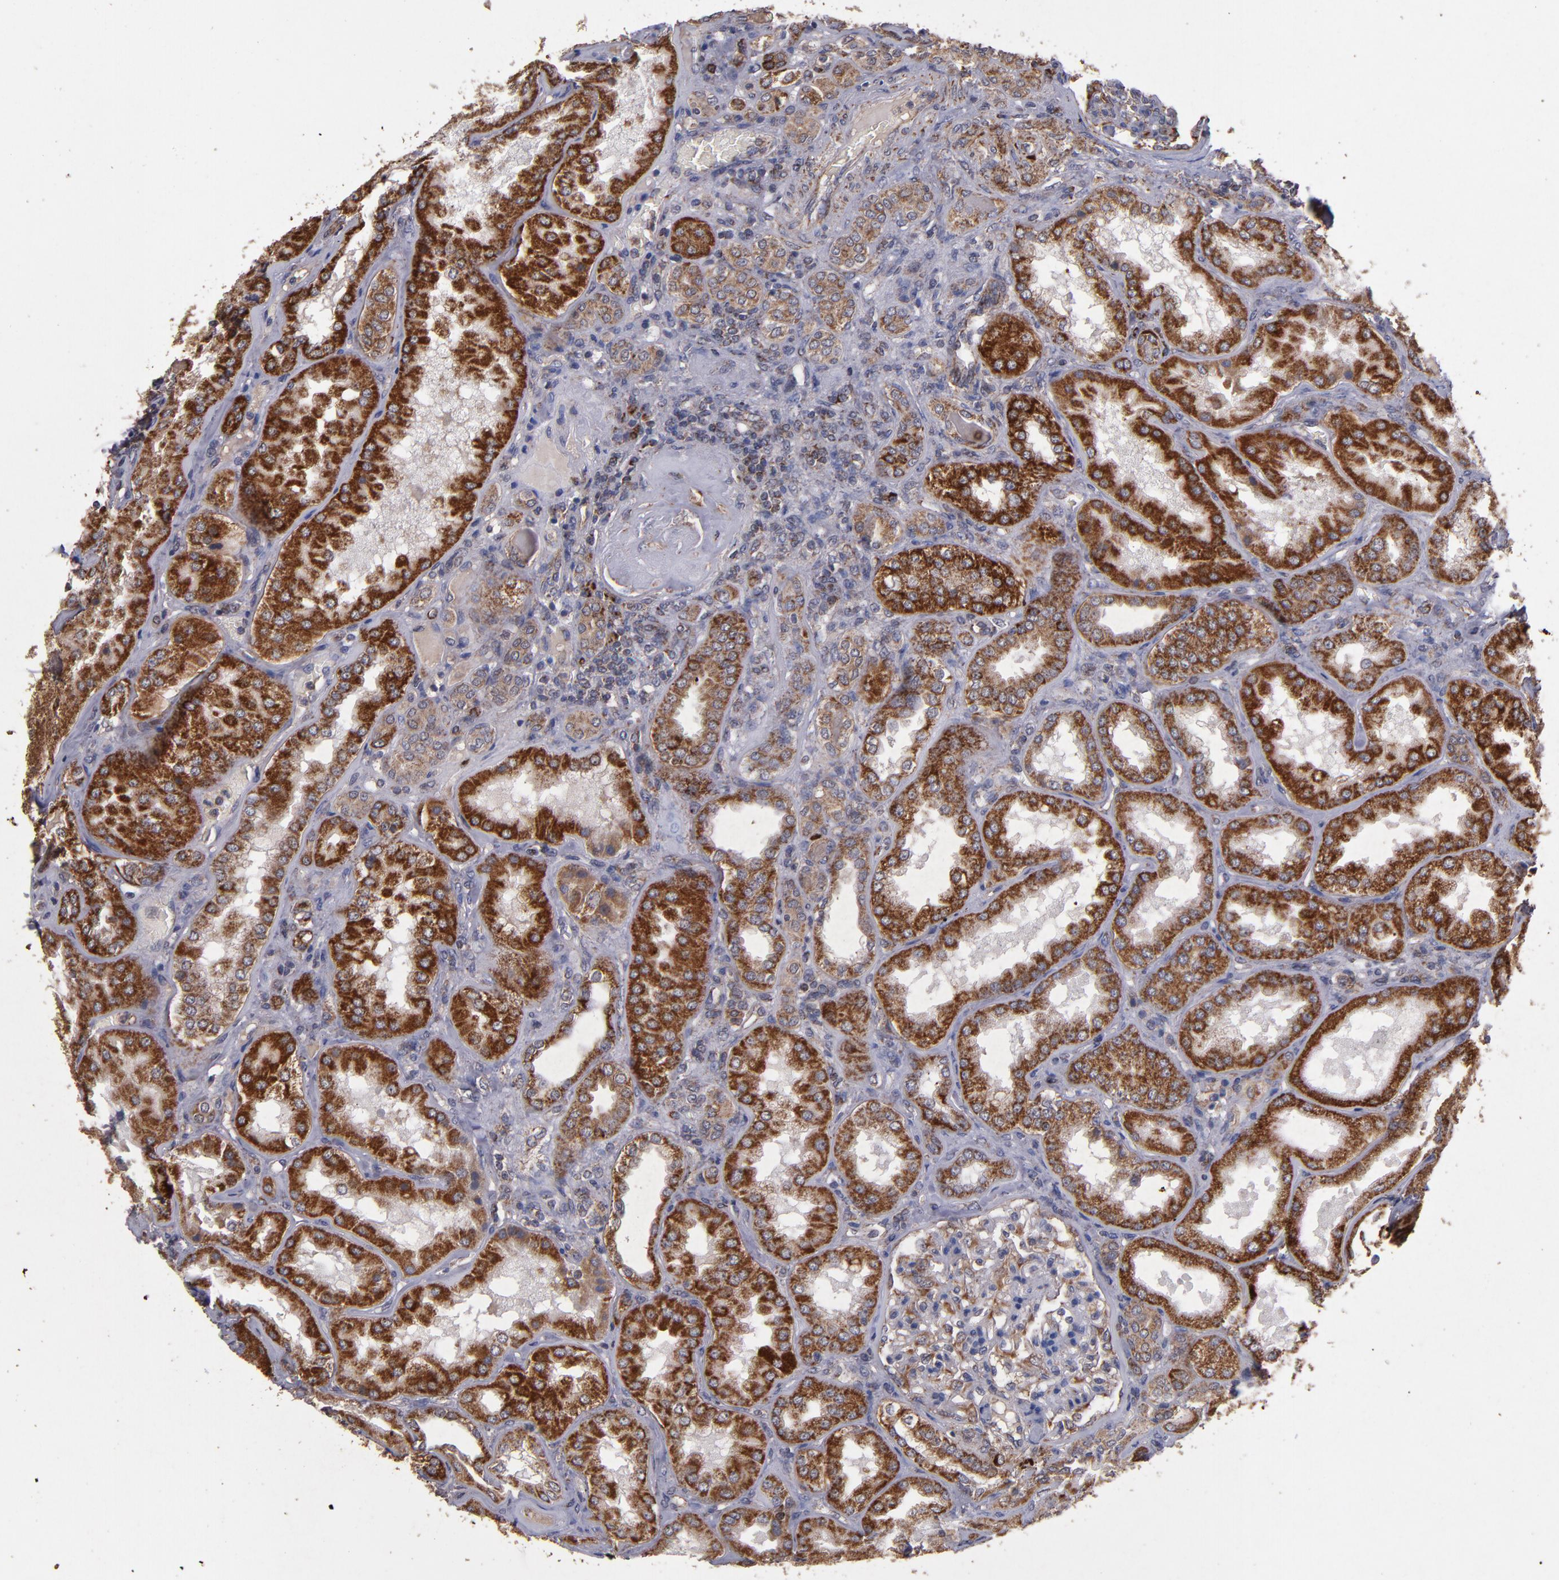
{"staining": {"intensity": "moderate", "quantity": "25%-75%", "location": "cytoplasmic/membranous"}, "tissue": "kidney", "cell_type": "Cells in glomeruli", "image_type": "normal", "snomed": [{"axis": "morphology", "description": "Normal tissue, NOS"}, {"axis": "topography", "description": "Kidney"}], "caption": "Immunohistochemistry (IHC) of unremarkable kidney shows medium levels of moderate cytoplasmic/membranous expression in about 25%-75% of cells in glomeruli. (IHC, brightfield microscopy, high magnification).", "gene": "TIMM9", "patient": {"sex": "female", "age": 56}}